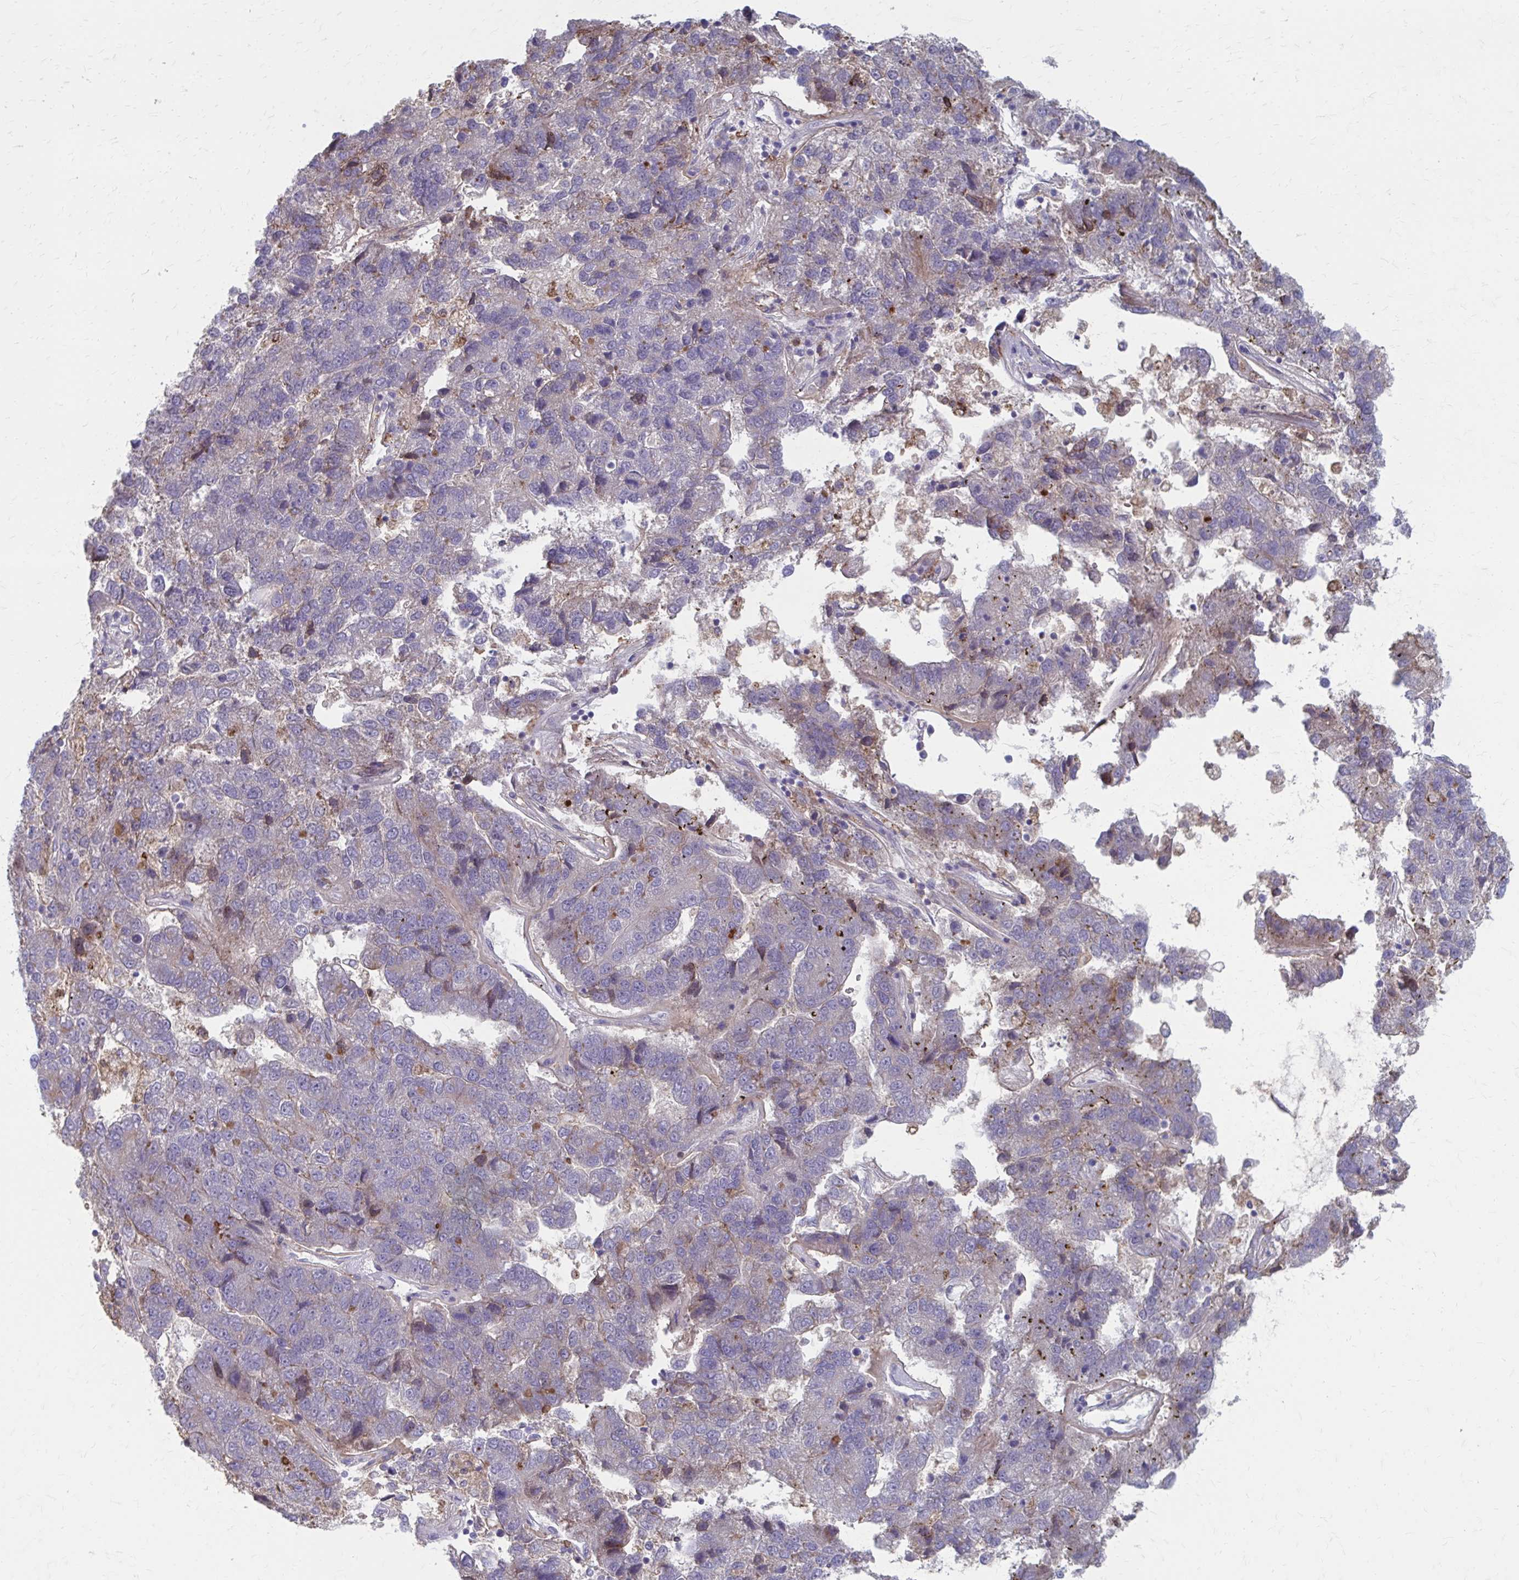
{"staining": {"intensity": "negative", "quantity": "none", "location": "none"}, "tissue": "pancreatic cancer", "cell_type": "Tumor cells", "image_type": "cancer", "snomed": [{"axis": "morphology", "description": "Adenocarcinoma, NOS"}, {"axis": "topography", "description": "Pancreas"}], "caption": "Immunohistochemistry photomicrograph of human pancreatic cancer (adenocarcinoma) stained for a protein (brown), which displays no staining in tumor cells.", "gene": "MMP14", "patient": {"sex": "female", "age": 61}}